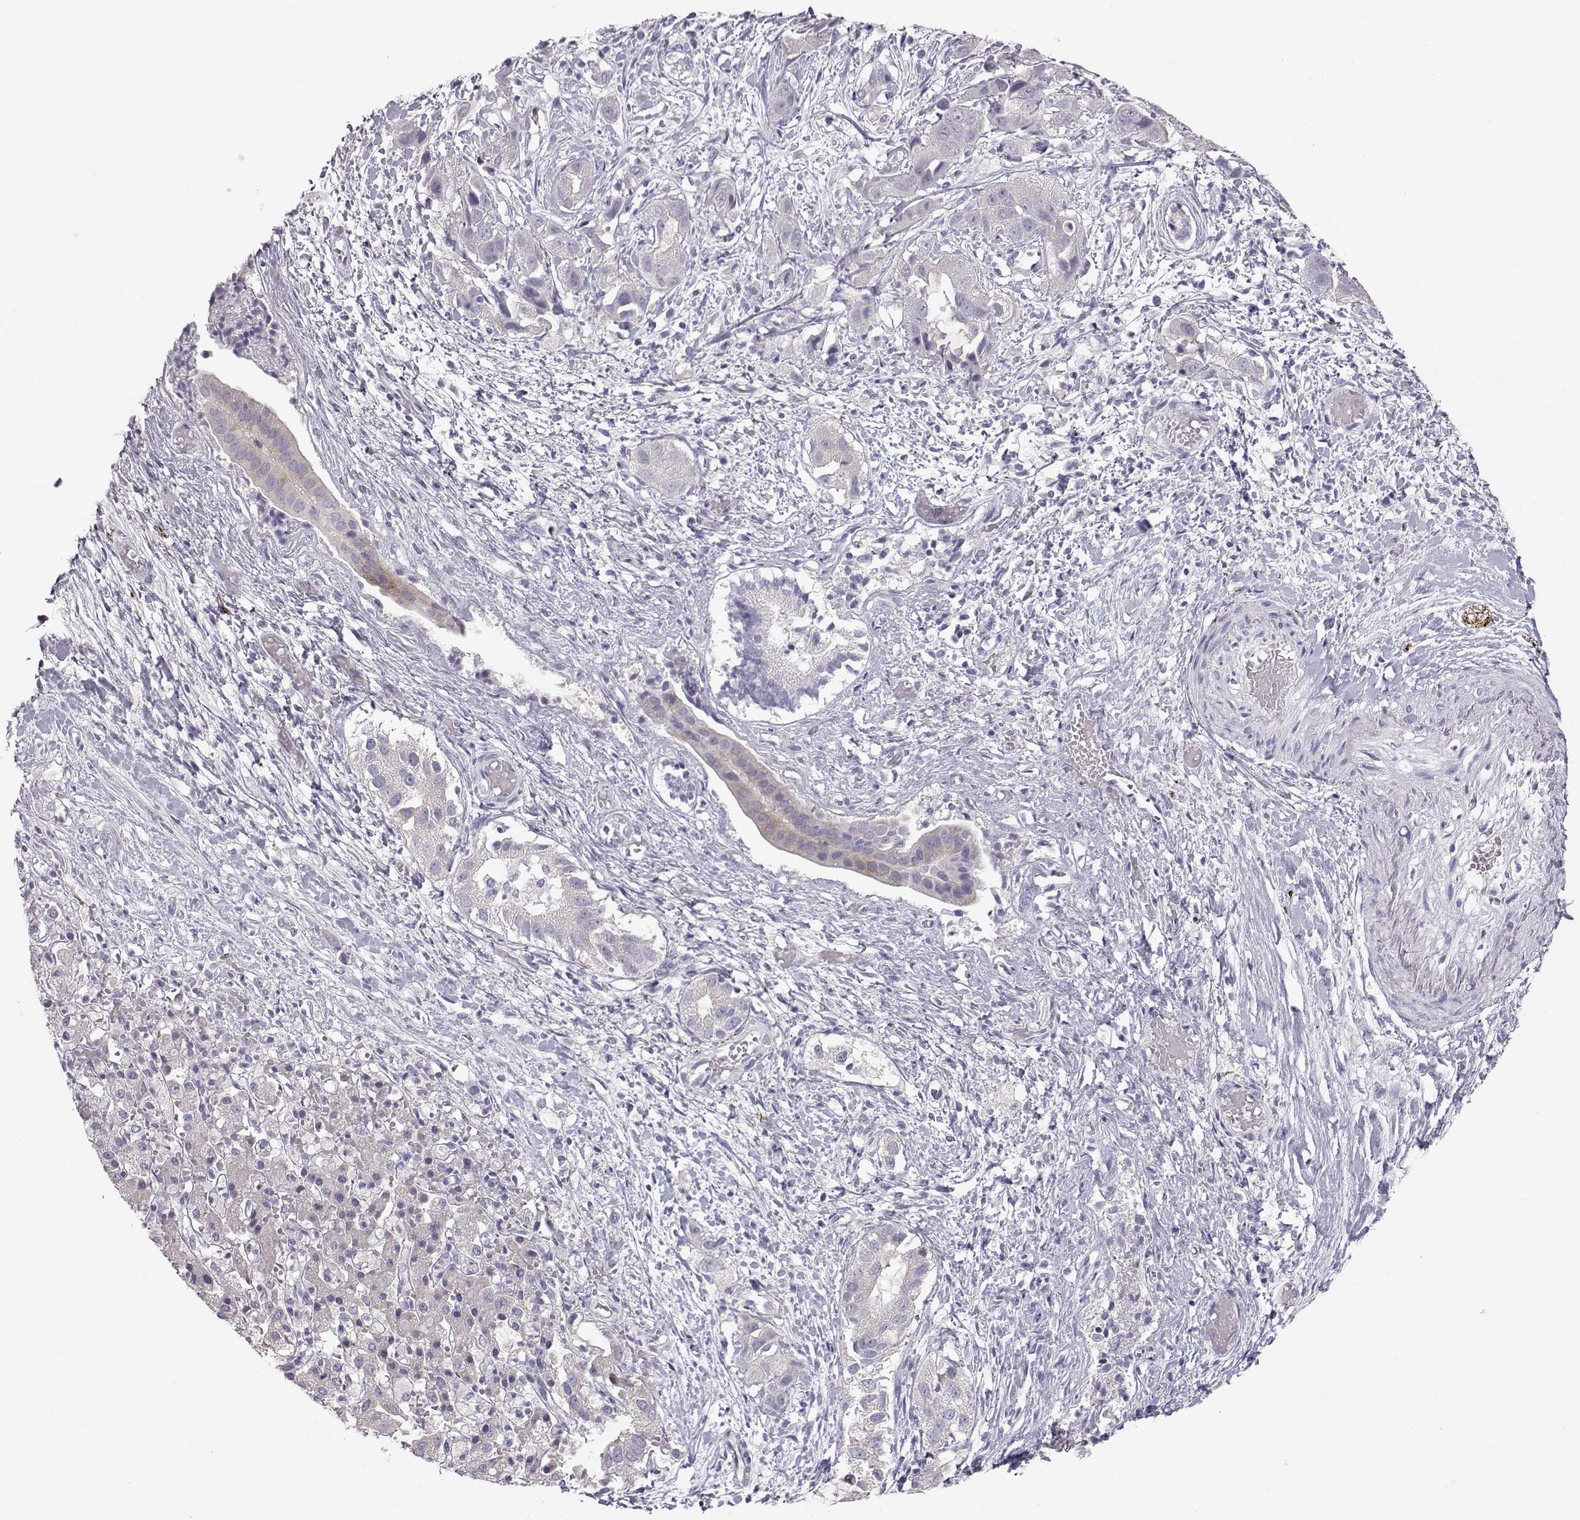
{"staining": {"intensity": "weak", "quantity": "<25%", "location": "cytoplasmic/membranous"}, "tissue": "liver cancer", "cell_type": "Tumor cells", "image_type": "cancer", "snomed": [{"axis": "morphology", "description": "Cholangiocarcinoma"}, {"axis": "topography", "description": "Liver"}], "caption": "Tumor cells are negative for protein expression in human cholangiocarcinoma (liver). Nuclei are stained in blue.", "gene": "VGF", "patient": {"sex": "female", "age": 52}}